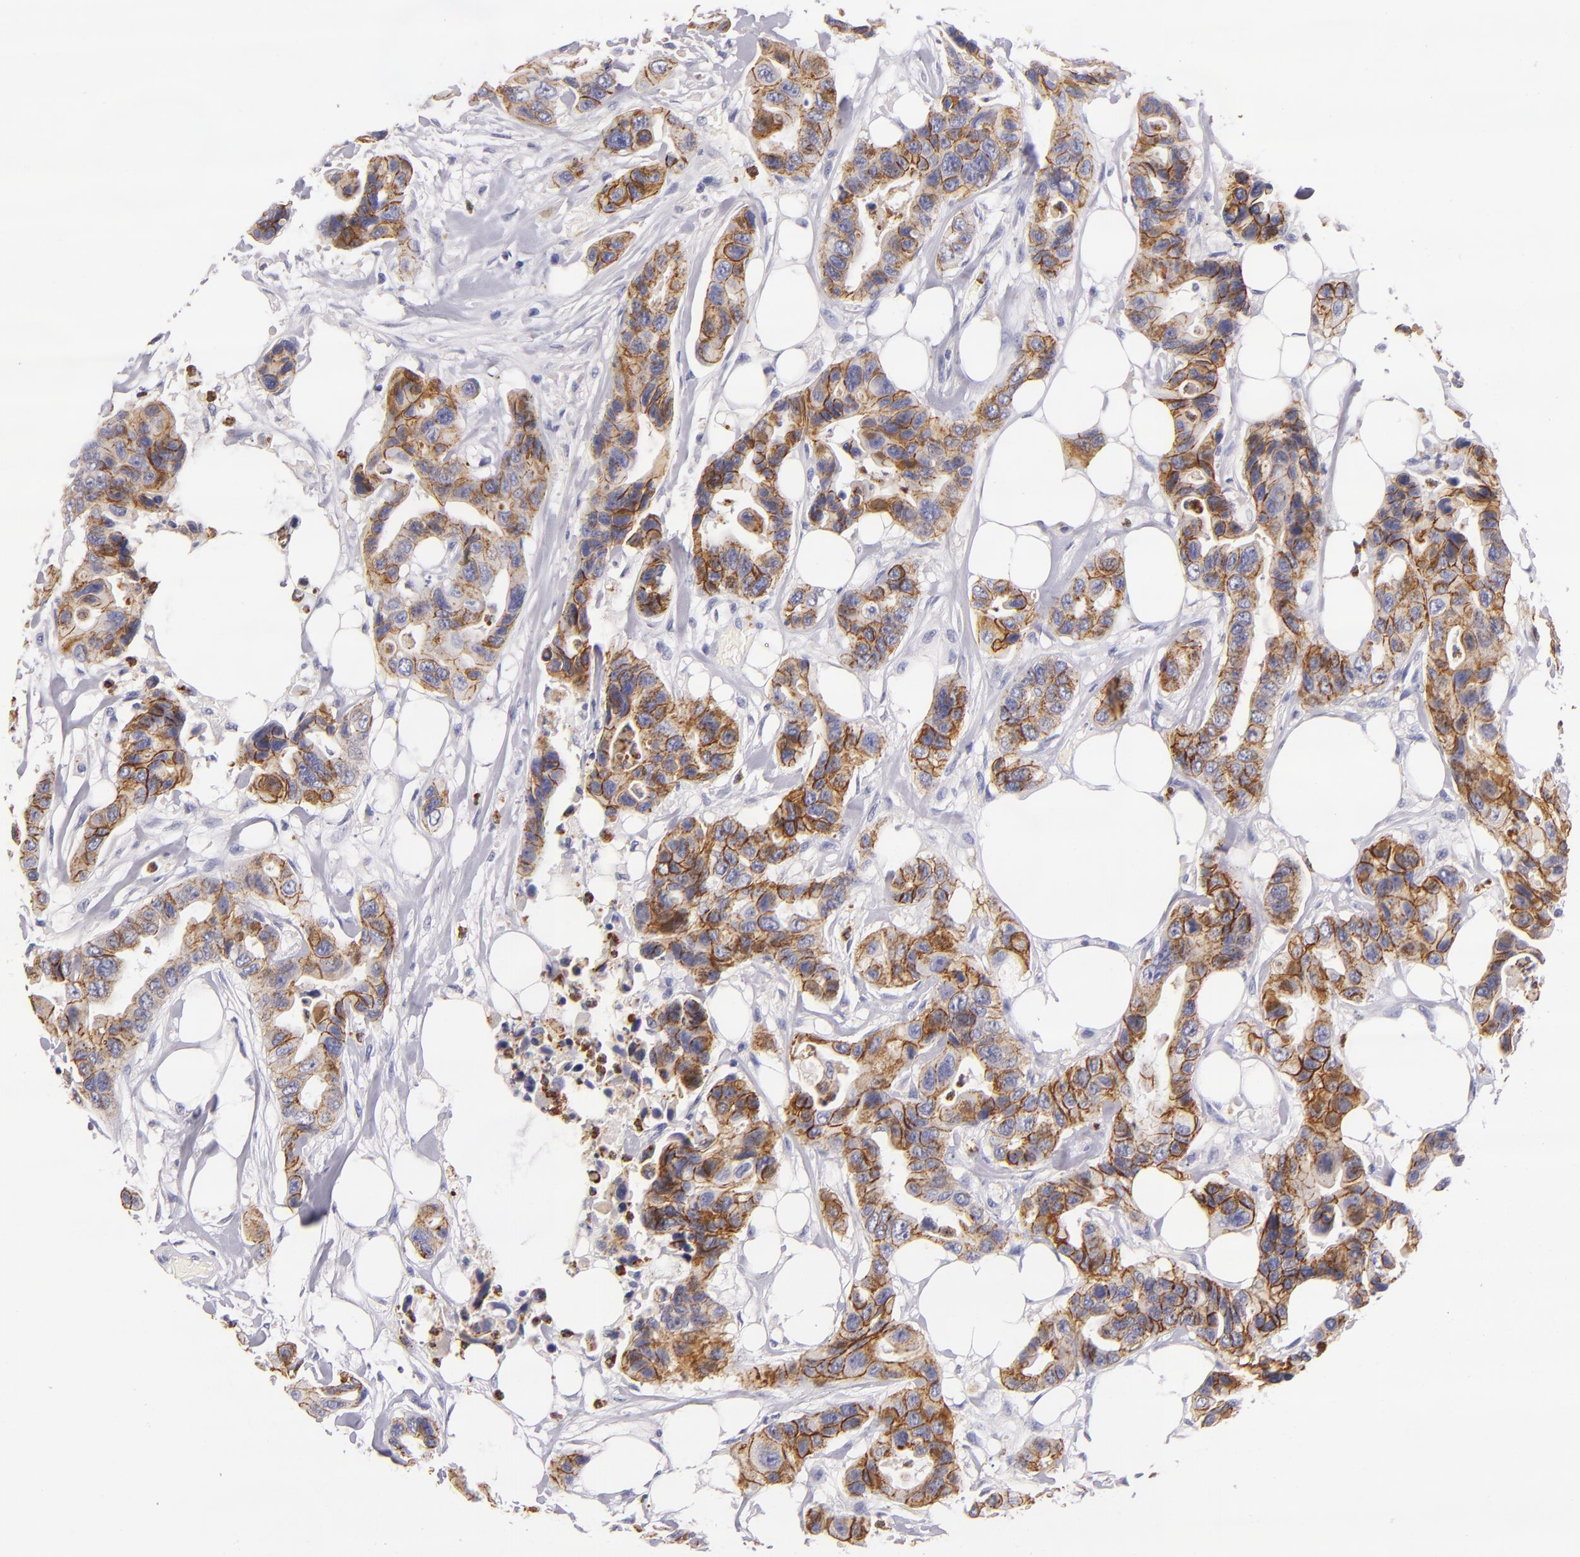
{"staining": {"intensity": "strong", "quantity": ">75%", "location": "cytoplasmic/membranous"}, "tissue": "colorectal cancer", "cell_type": "Tumor cells", "image_type": "cancer", "snomed": [{"axis": "morphology", "description": "Adenocarcinoma, NOS"}, {"axis": "topography", "description": "Colon"}], "caption": "Immunohistochemical staining of colorectal cancer shows high levels of strong cytoplasmic/membranous protein positivity in approximately >75% of tumor cells.", "gene": "CDH3", "patient": {"sex": "female", "age": 70}}